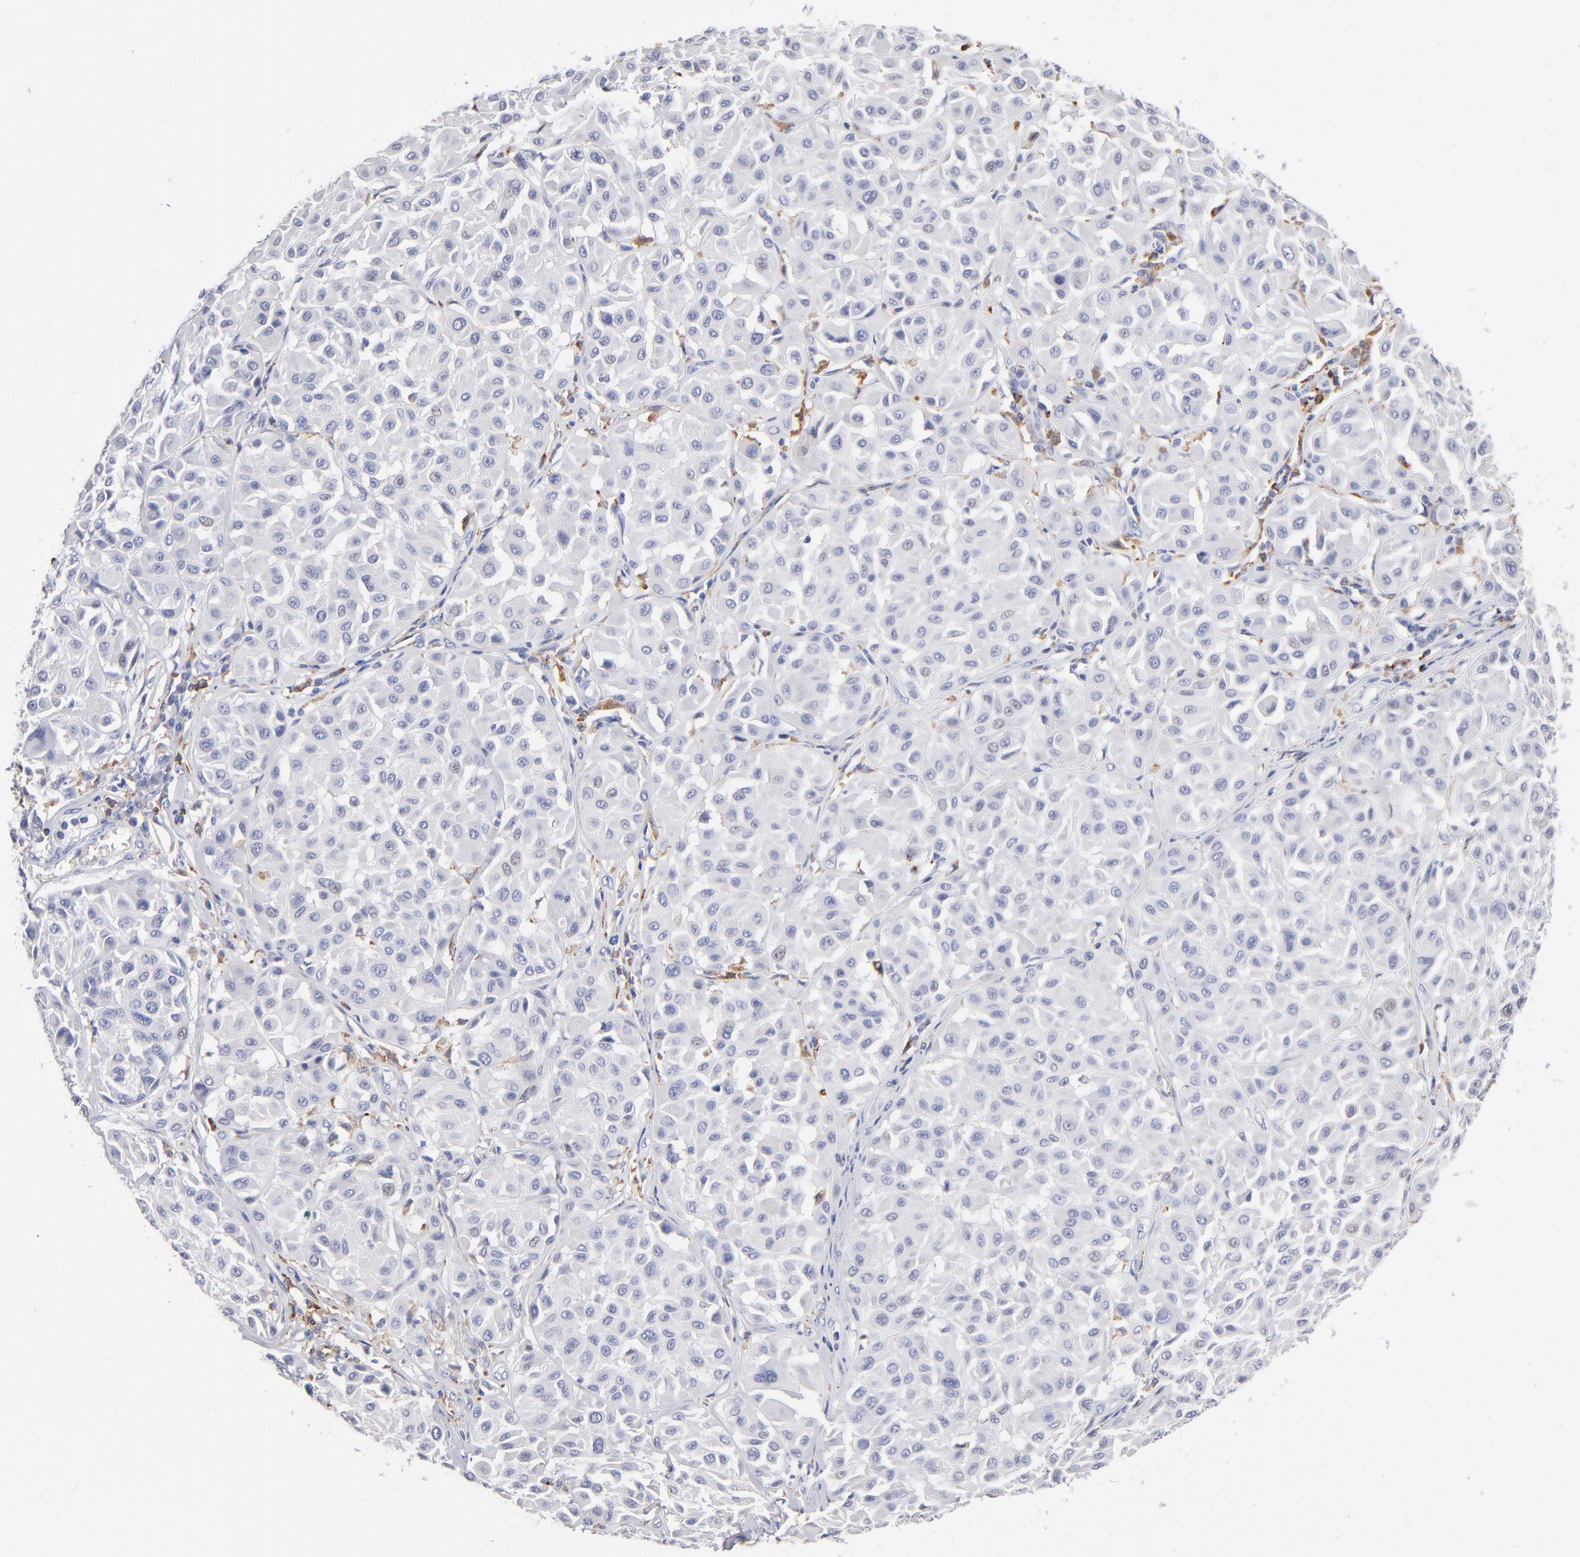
{"staining": {"intensity": "negative", "quantity": "none", "location": "none"}, "tissue": "melanoma", "cell_type": "Tumor cells", "image_type": "cancer", "snomed": [{"axis": "morphology", "description": "Malignant melanoma, Metastatic site"}, {"axis": "topography", "description": "Soft tissue"}], "caption": "Micrograph shows no protein positivity in tumor cells of malignant melanoma (metastatic site) tissue.", "gene": "CD180", "patient": {"sex": "male", "age": 41}}